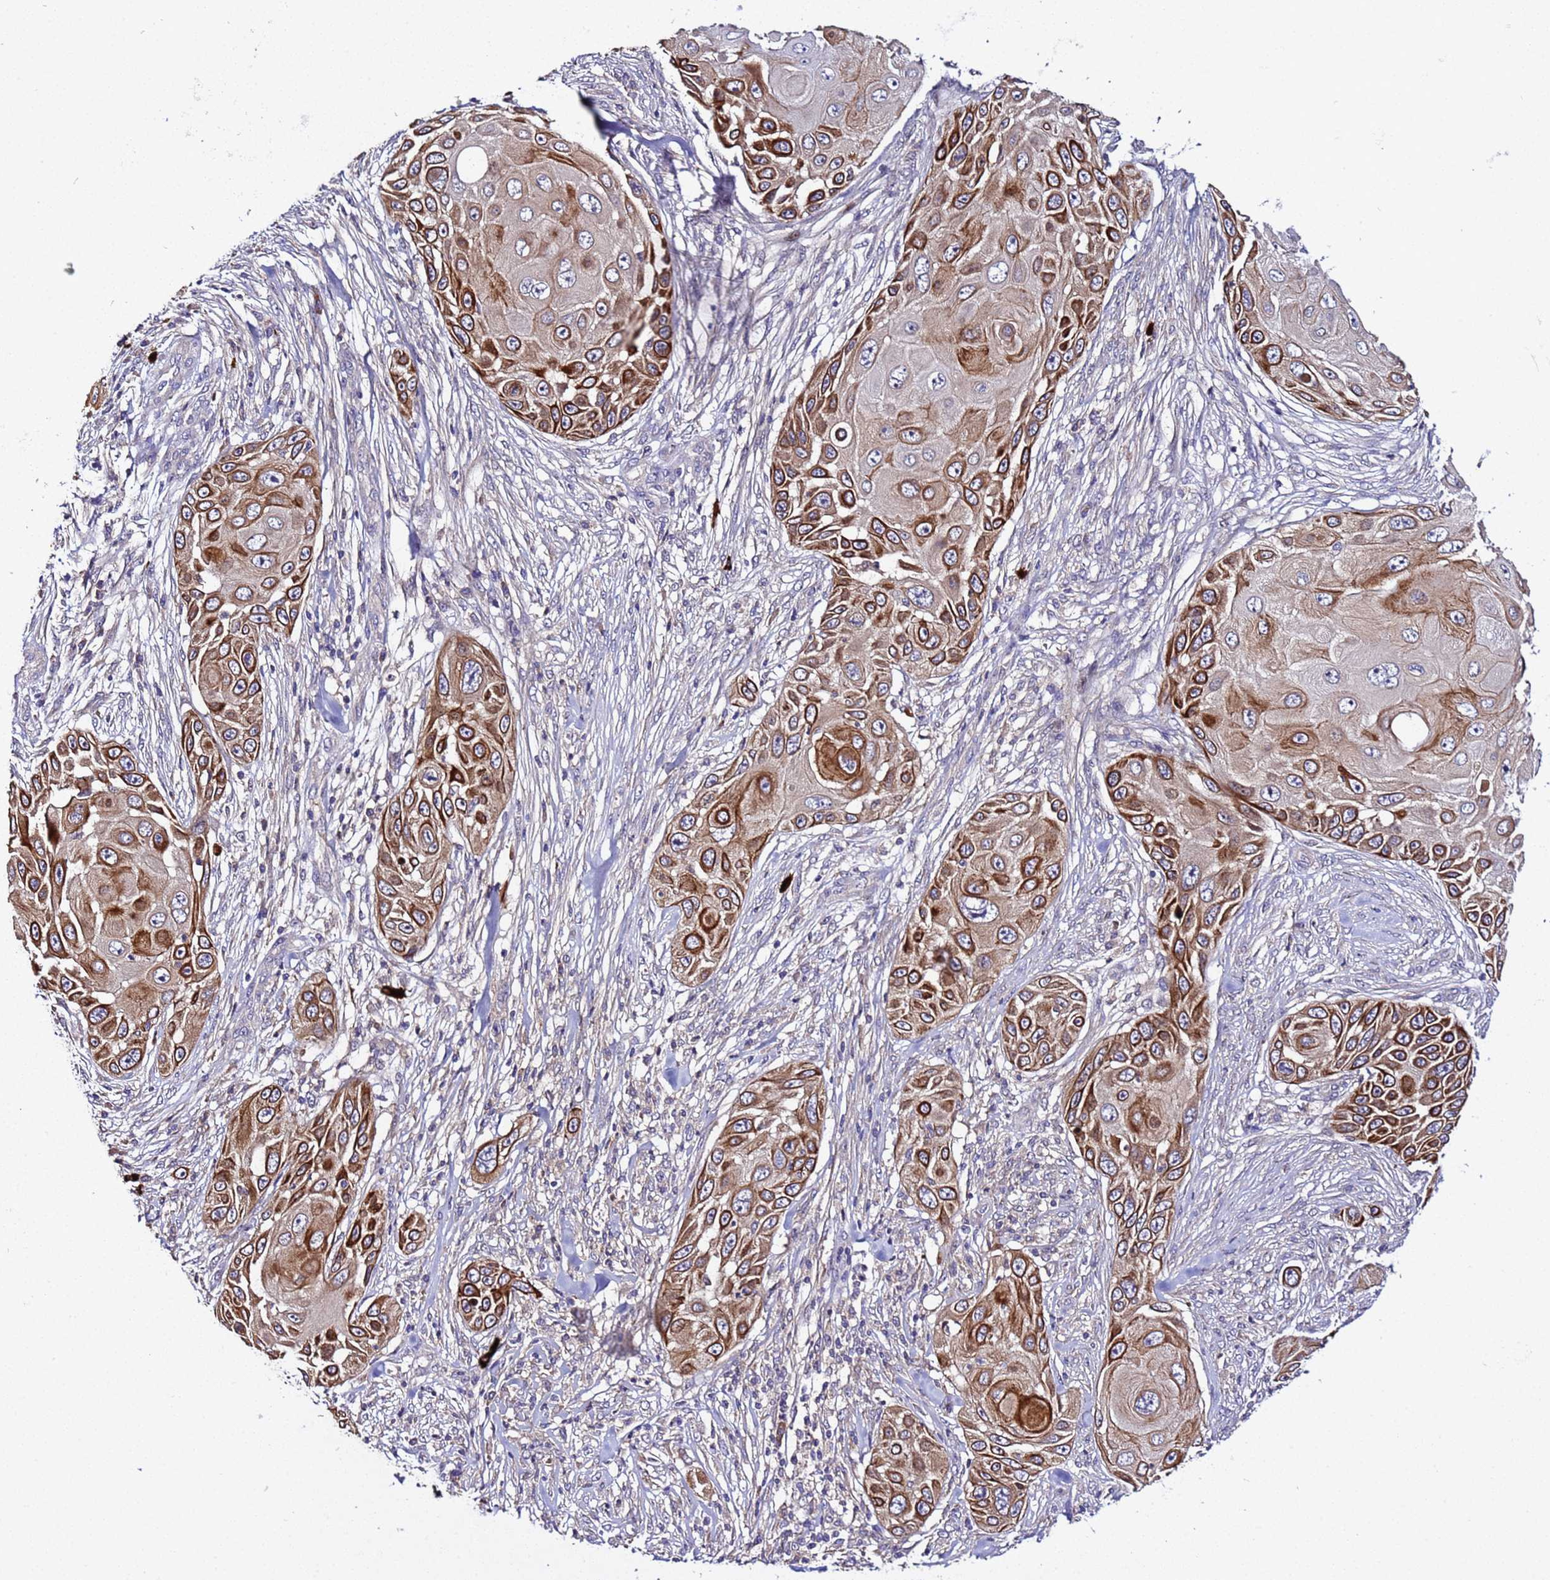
{"staining": {"intensity": "strong", "quantity": ">75%", "location": "cytoplasmic/membranous"}, "tissue": "skin cancer", "cell_type": "Tumor cells", "image_type": "cancer", "snomed": [{"axis": "morphology", "description": "Squamous cell carcinoma, NOS"}, {"axis": "topography", "description": "Skin"}], "caption": "The histopathology image exhibits staining of squamous cell carcinoma (skin), revealing strong cytoplasmic/membranous protein positivity (brown color) within tumor cells. (DAB IHC with brightfield microscopy, high magnification).", "gene": "PLXDC2", "patient": {"sex": "female", "age": 44}}